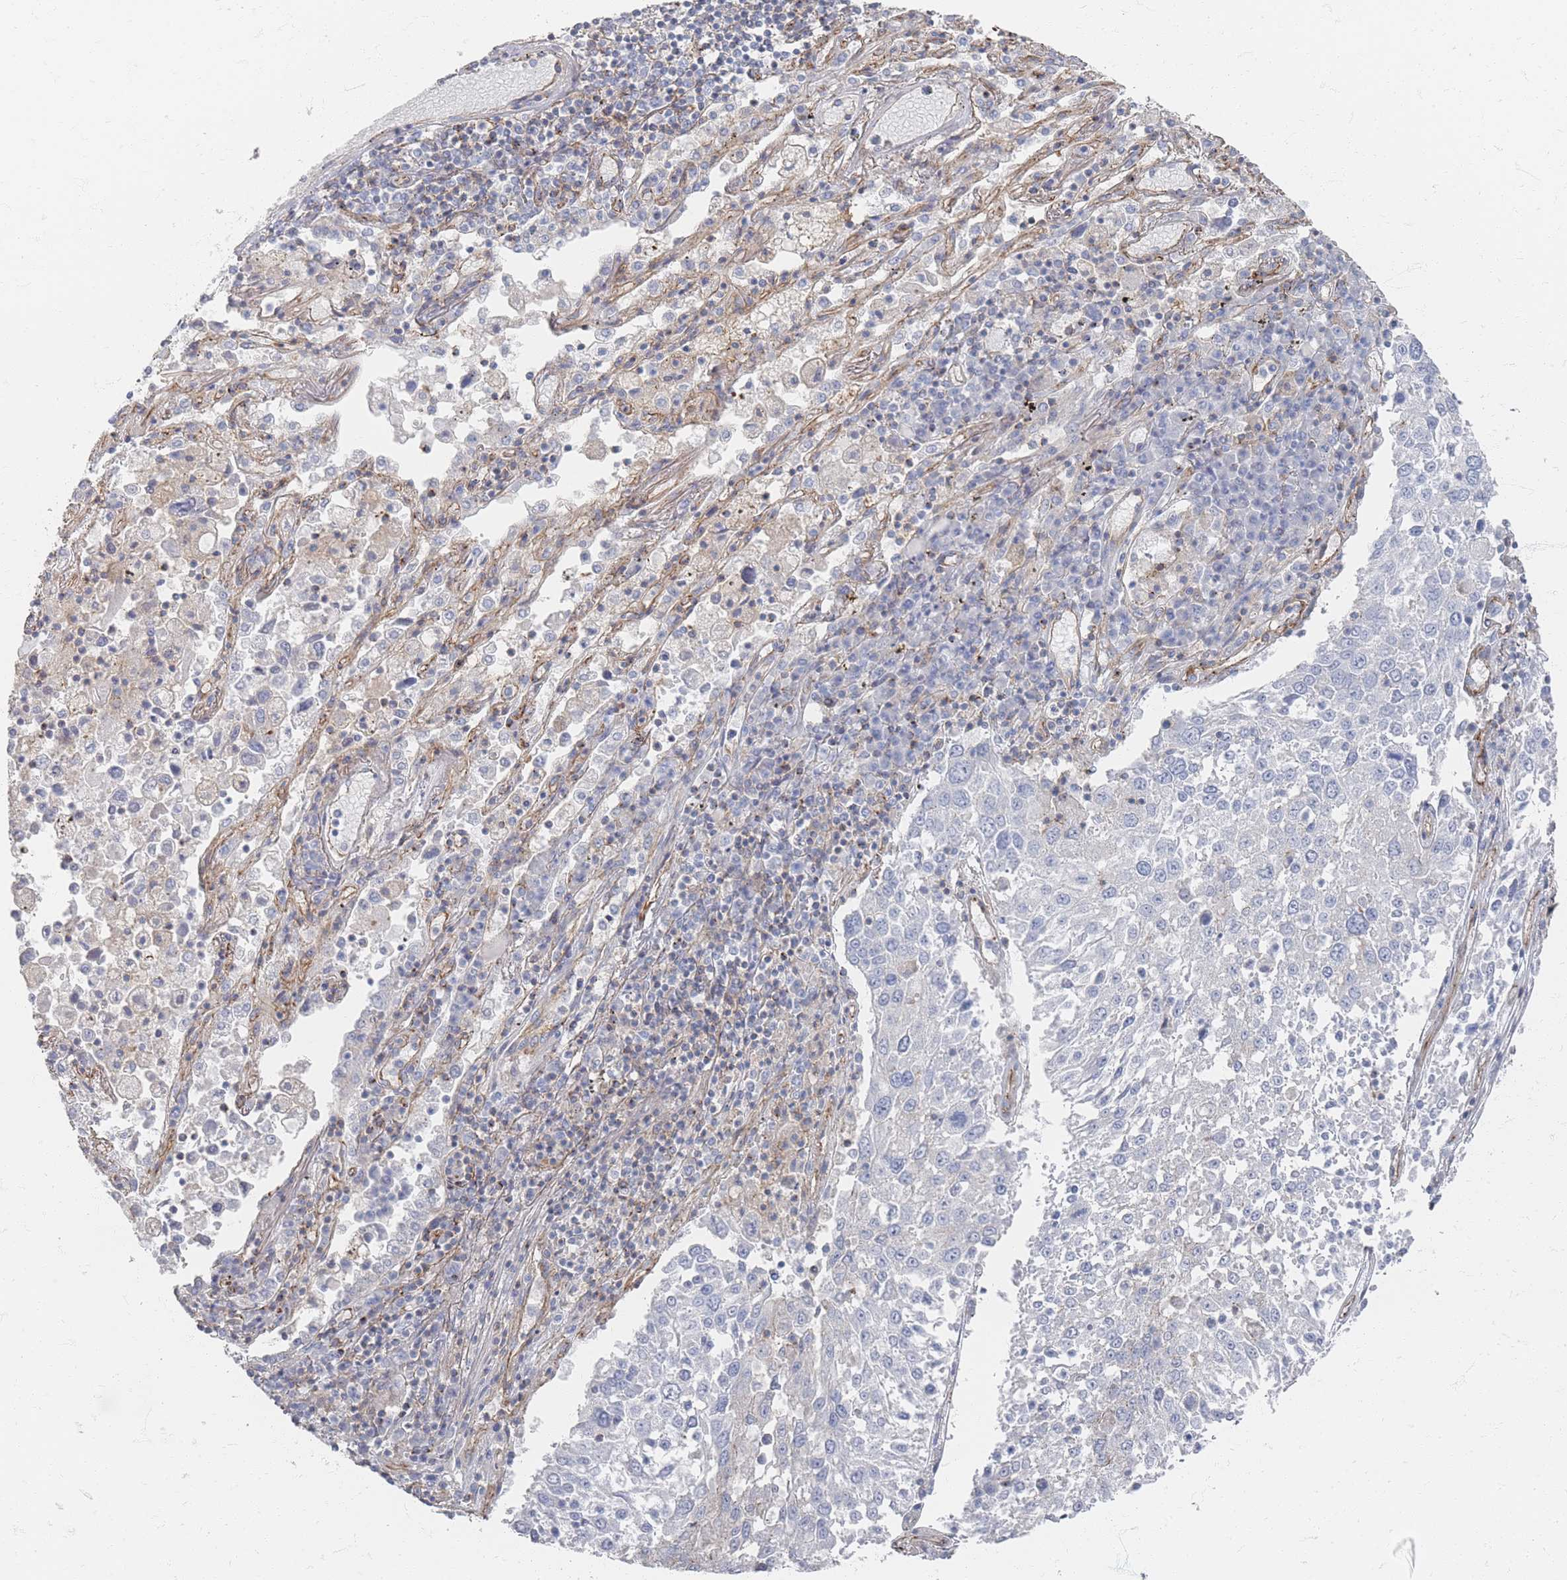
{"staining": {"intensity": "negative", "quantity": "none", "location": "none"}, "tissue": "lung cancer", "cell_type": "Tumor cells", "image_type": "cancer", "snomed": [{"axis": "morphology", "description": "Squamous cell carcinoma, NOS"}, {"axis": "topography", "description": "Lung"}], "caption": "DAB (3,3'-diaminobenzidine) immunohistochemical staining of squamous cell carcinoma (lung) displays no significant positivity in tumor cells.", "gene": "GNB1", "patient": {"sex": "male", "age": 65}}